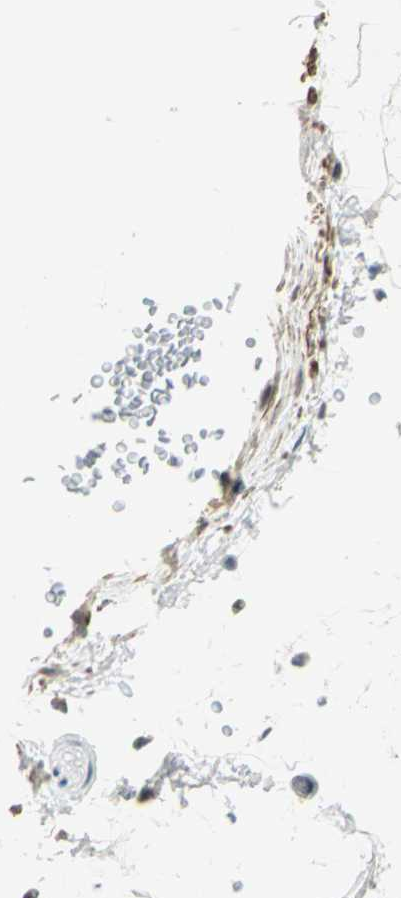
{"staining": {"intensity": "negative", "quantity": "none", "location": "none"}, "tissue": "adipose tissue", "cell_type": "Adipocytes", "image_type": "normal", "snomed": [{"axis": "morphology", "description": "Normal tissue, NOS"}, {"axis": "topography", "description": "Soft tissue"}], "caption": "Immunohistochemistry (IHC) histopathology image of unremarkable human adipose tissue stained for a protein (brown), which demonstrates no staining in adipocytes.", "gene": "MTA1", "patient": {"sex": "male", "age": 72}}